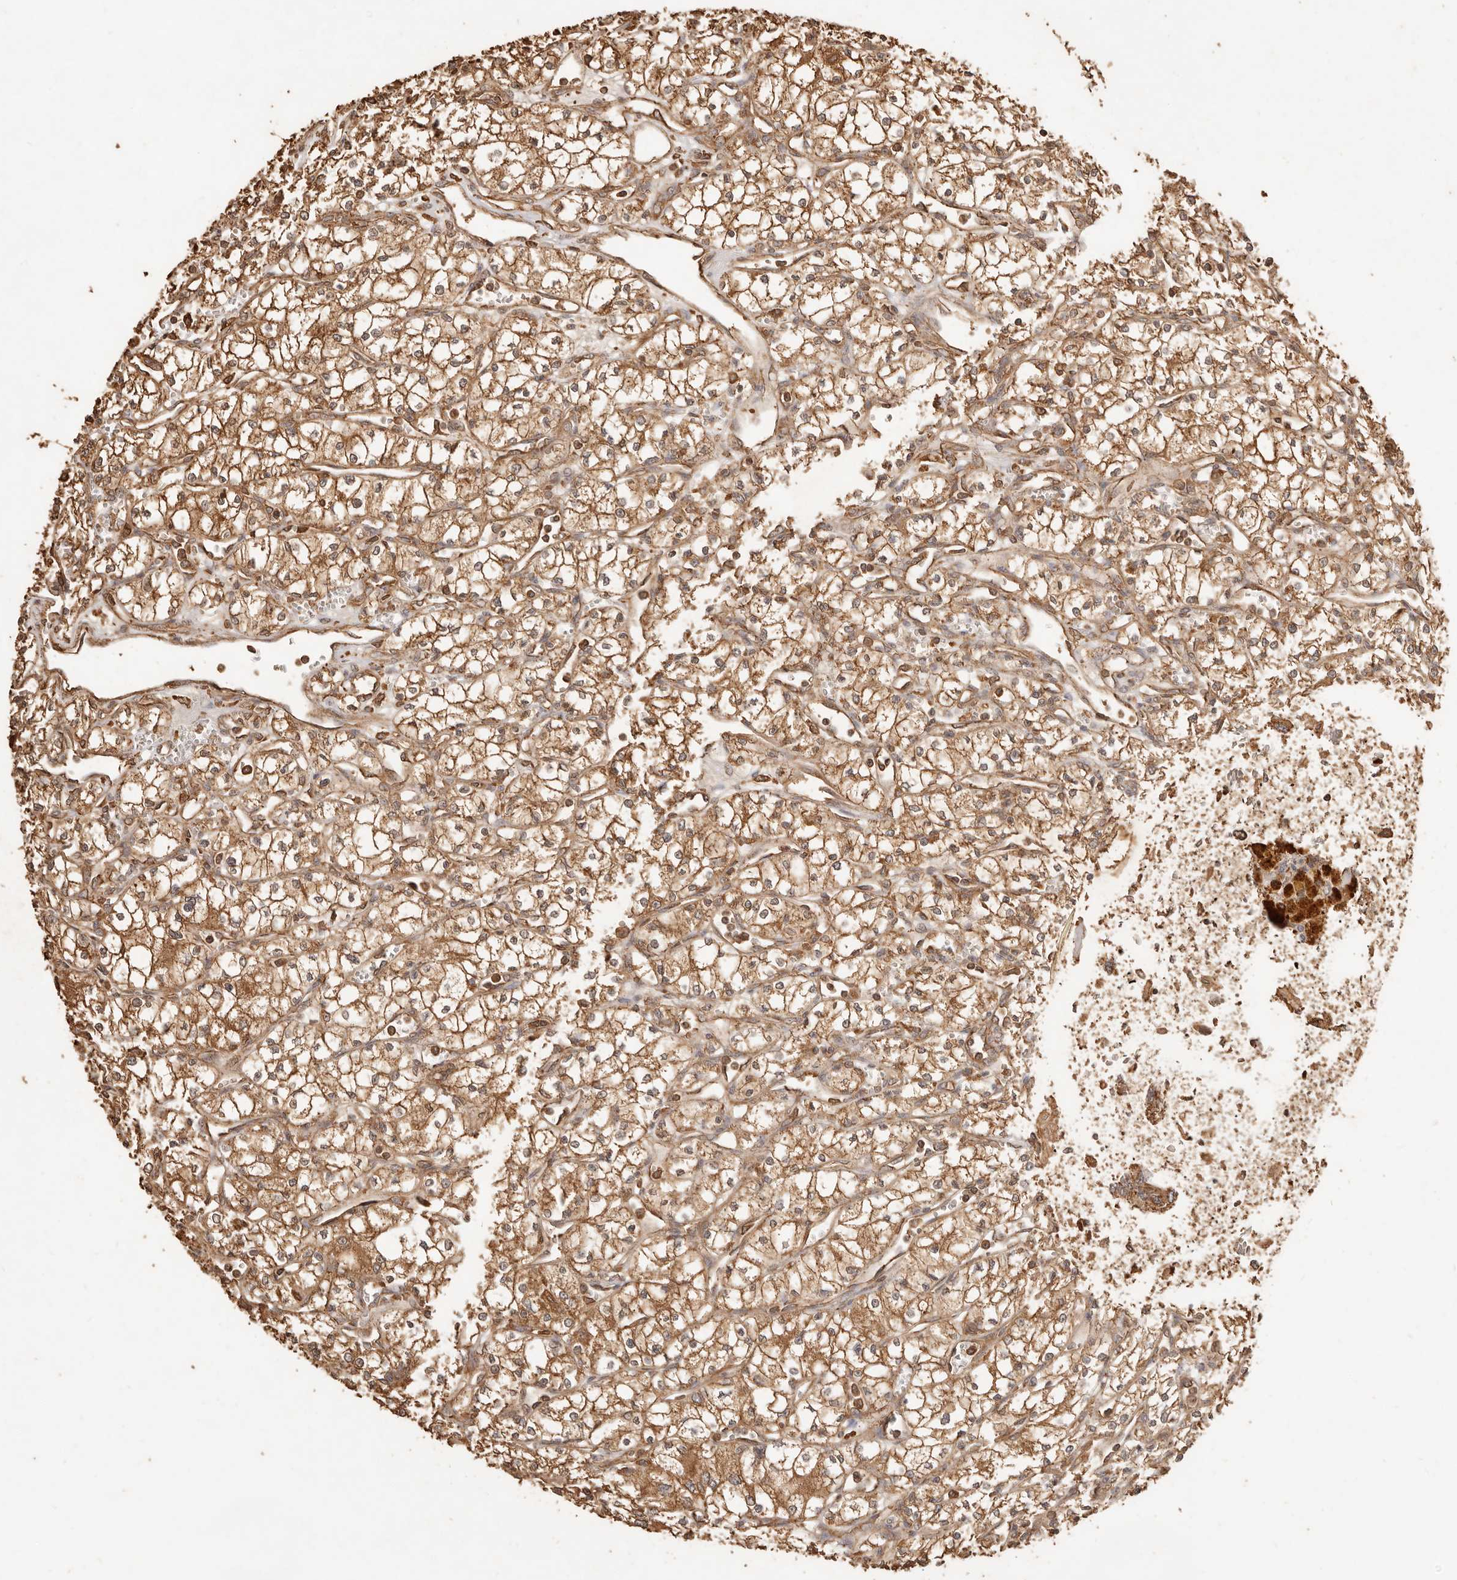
{"staining": {"intensity": "moderate", "quantity": ">75%", "location": "cytoplasmic/membranous"}, "tissue": "renal cancer", "cell_type": "Tumor cells", "image_type": "cancer", "snomed": [{"axis": "morphology", "description": "Adenocarcinoma, NOS"}, {"axis": "topography", "description": "Kidney"}], "caption": "A high-resolution photomicrograph shows IHC staining of renal cancer (adenocarcinoma), which exhibits moderate cytoplasmic/membranous positivity in about >75% of tumor cells.", "gene": "FAM180B", "patient": {"sex": "male", "age": 59}}